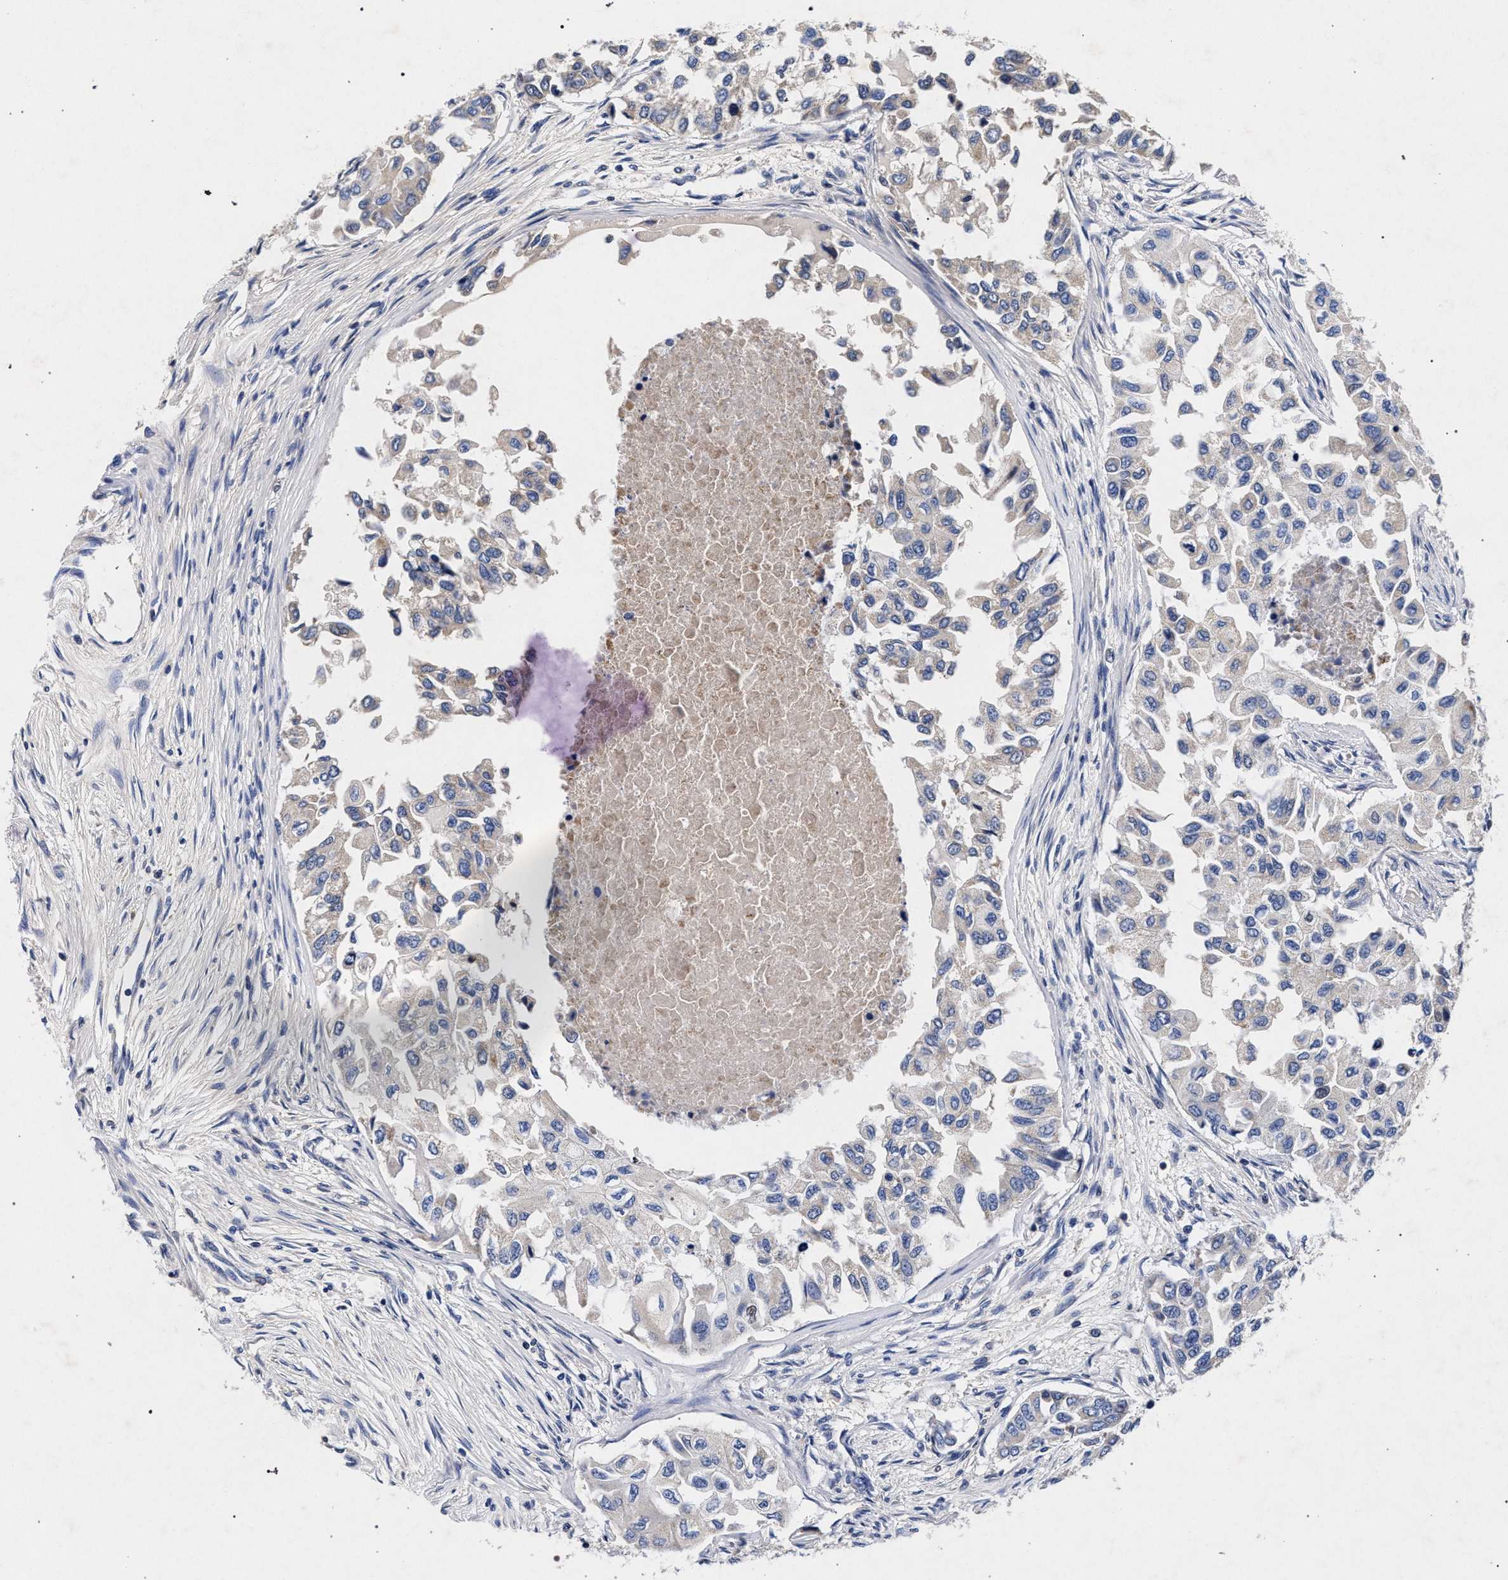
{"staining": {"intensity": "negative", "quantity": "none", "location": "none"}, "tissue": "breast cancer", "cell_type": "Tumor cells", "image_type": "cancer", "snomed": [{"axis": "morphology", "description": "Normal tissue, NOS"}, {"axis": "morphology", "description": "Duct carcinoma"}, {"axis": "topography", "description": "Breast"}], "caption": "The histopathology image shows no staining of tumor cells in breast invasive ductal carcinoma.", "gene": "HSD17B14", "patient": {"sex": "female", "age": 49}}